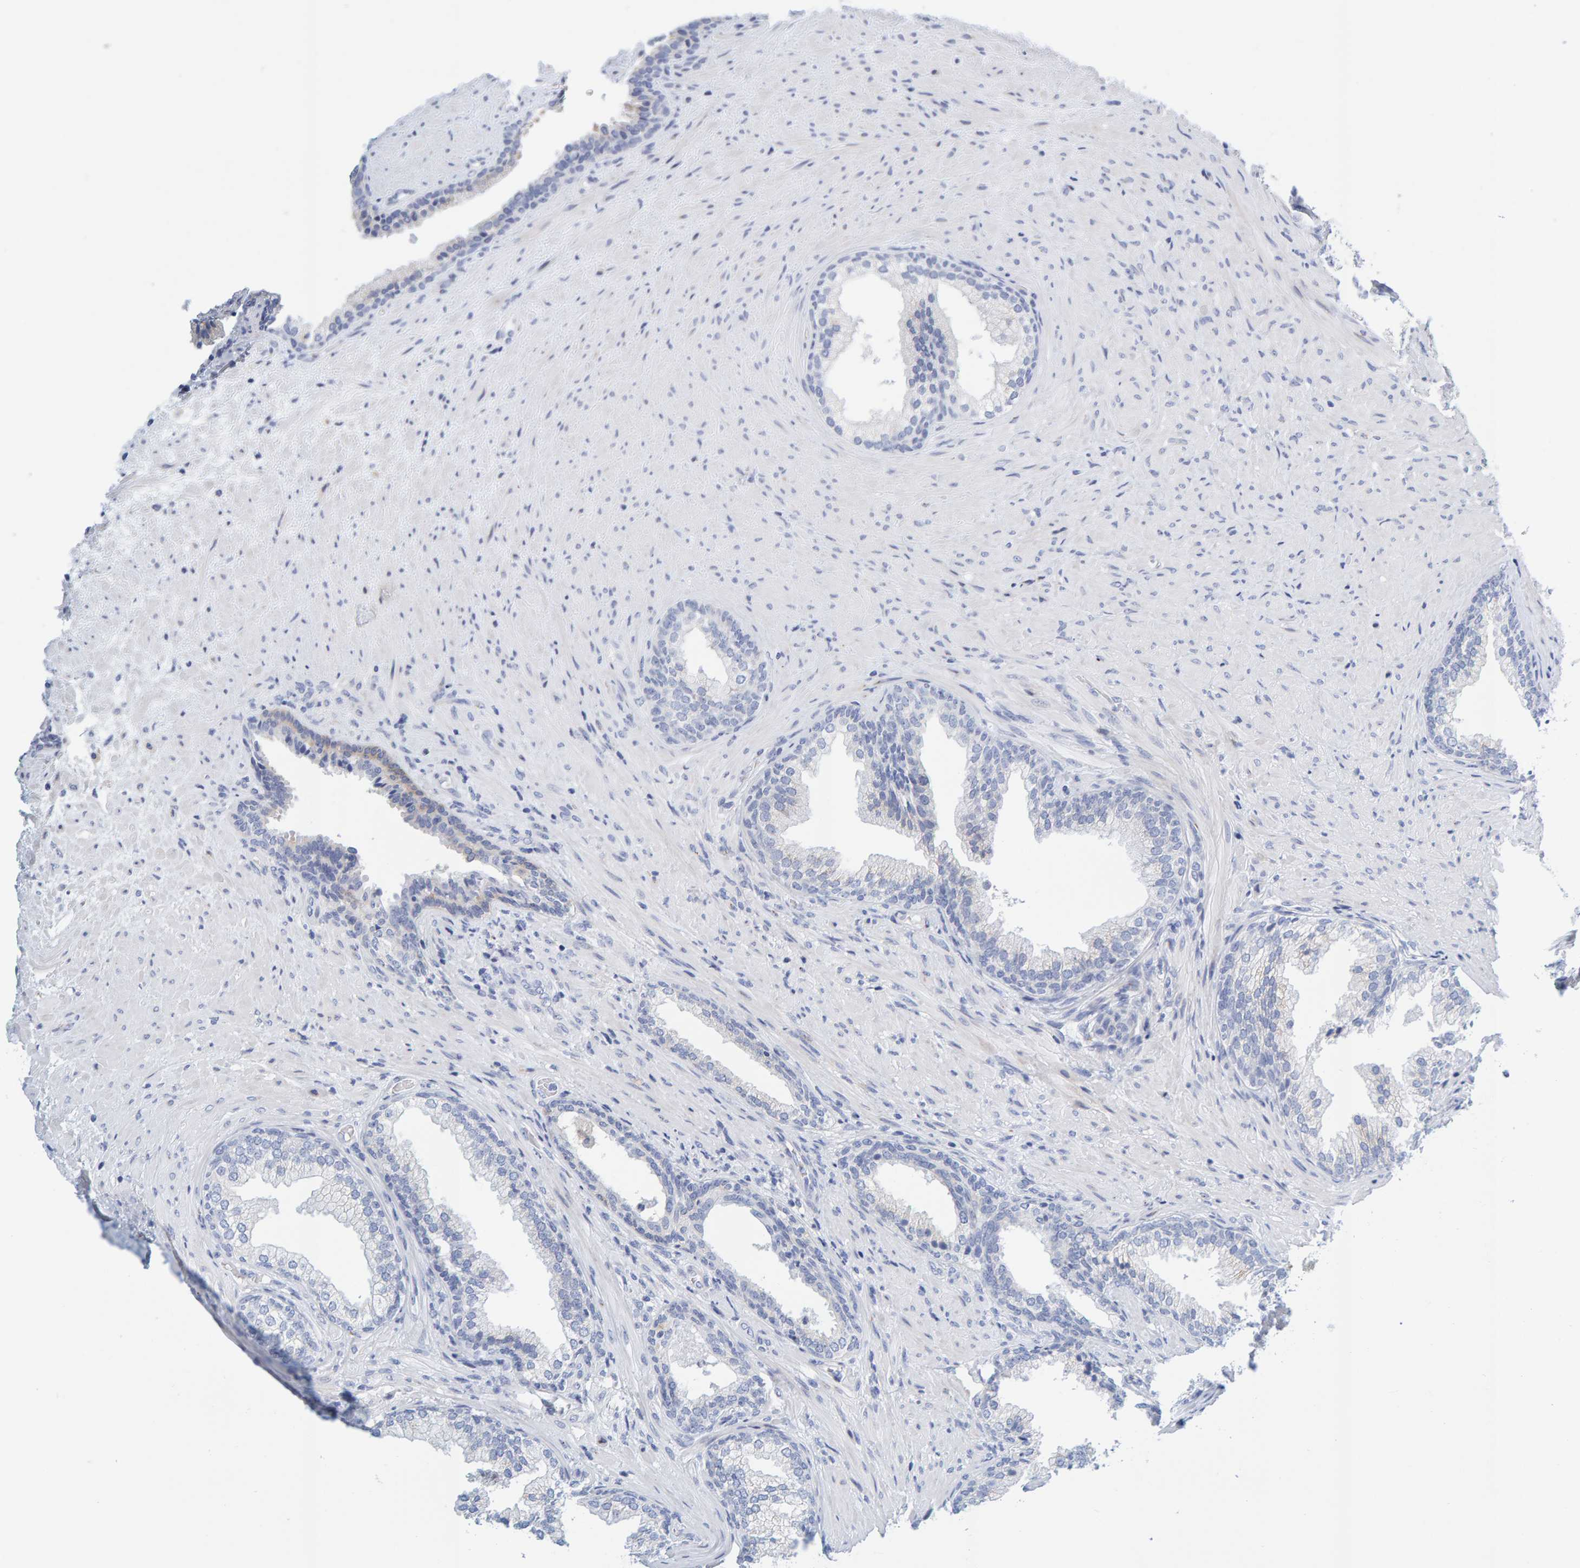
{"staining": {"intensity": "negative", "quantity": "none", "location": "none"}, "tissue": "prostate", "cell_type": "Glandular cells", "image_type": "normal", "snomed": [{"axis": "morphology", "description": "Normal tissue, NOS"}, {"axis": "topography", "description": "Prostate"}], "caption": "High power microscopy photomicrograph of an immunohistochemistry histopathology image of benign prostate, revealing no significant positivity in glandular cells.", "gene": "MOG", "patient": {"sex": "male", "age": 76}}